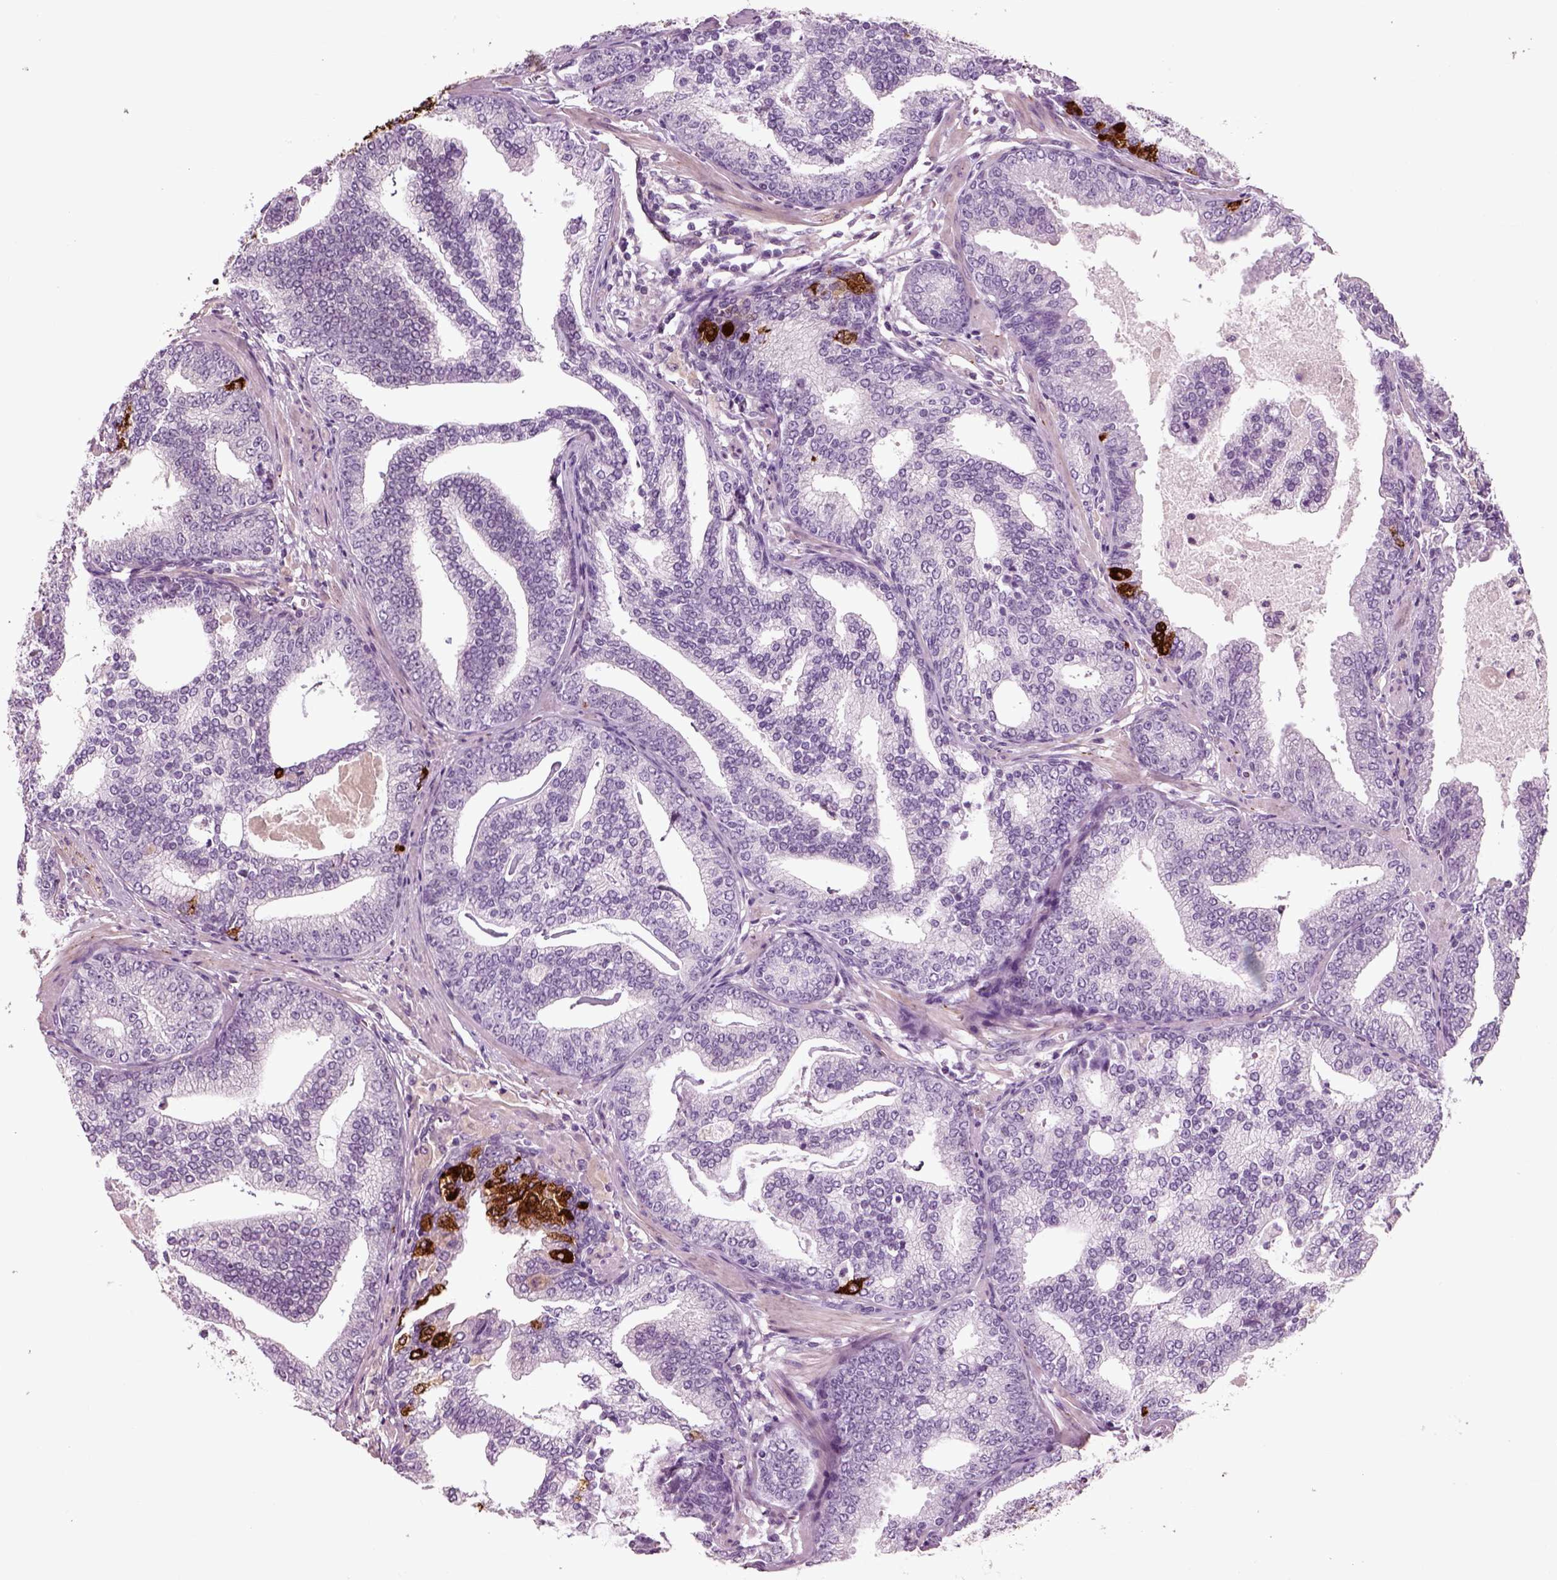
{"staining": {"intensity": "negative", "quantity": "none", "location": "none"}, "tissue": "prostate cancer", "cell_type": "Tumor cells", "image_type": "cancer", "snomed": [{"axis": "morphology", "description": "Adenocarcinoma, NOS"}, {"axis": "topography", "description": "Prostate"}], "caption": "Tumor cells show no significant expression in prostate adenocarcinoma.", "gene": "CHGB", "patient": {"sex": "male", "age": 64}}